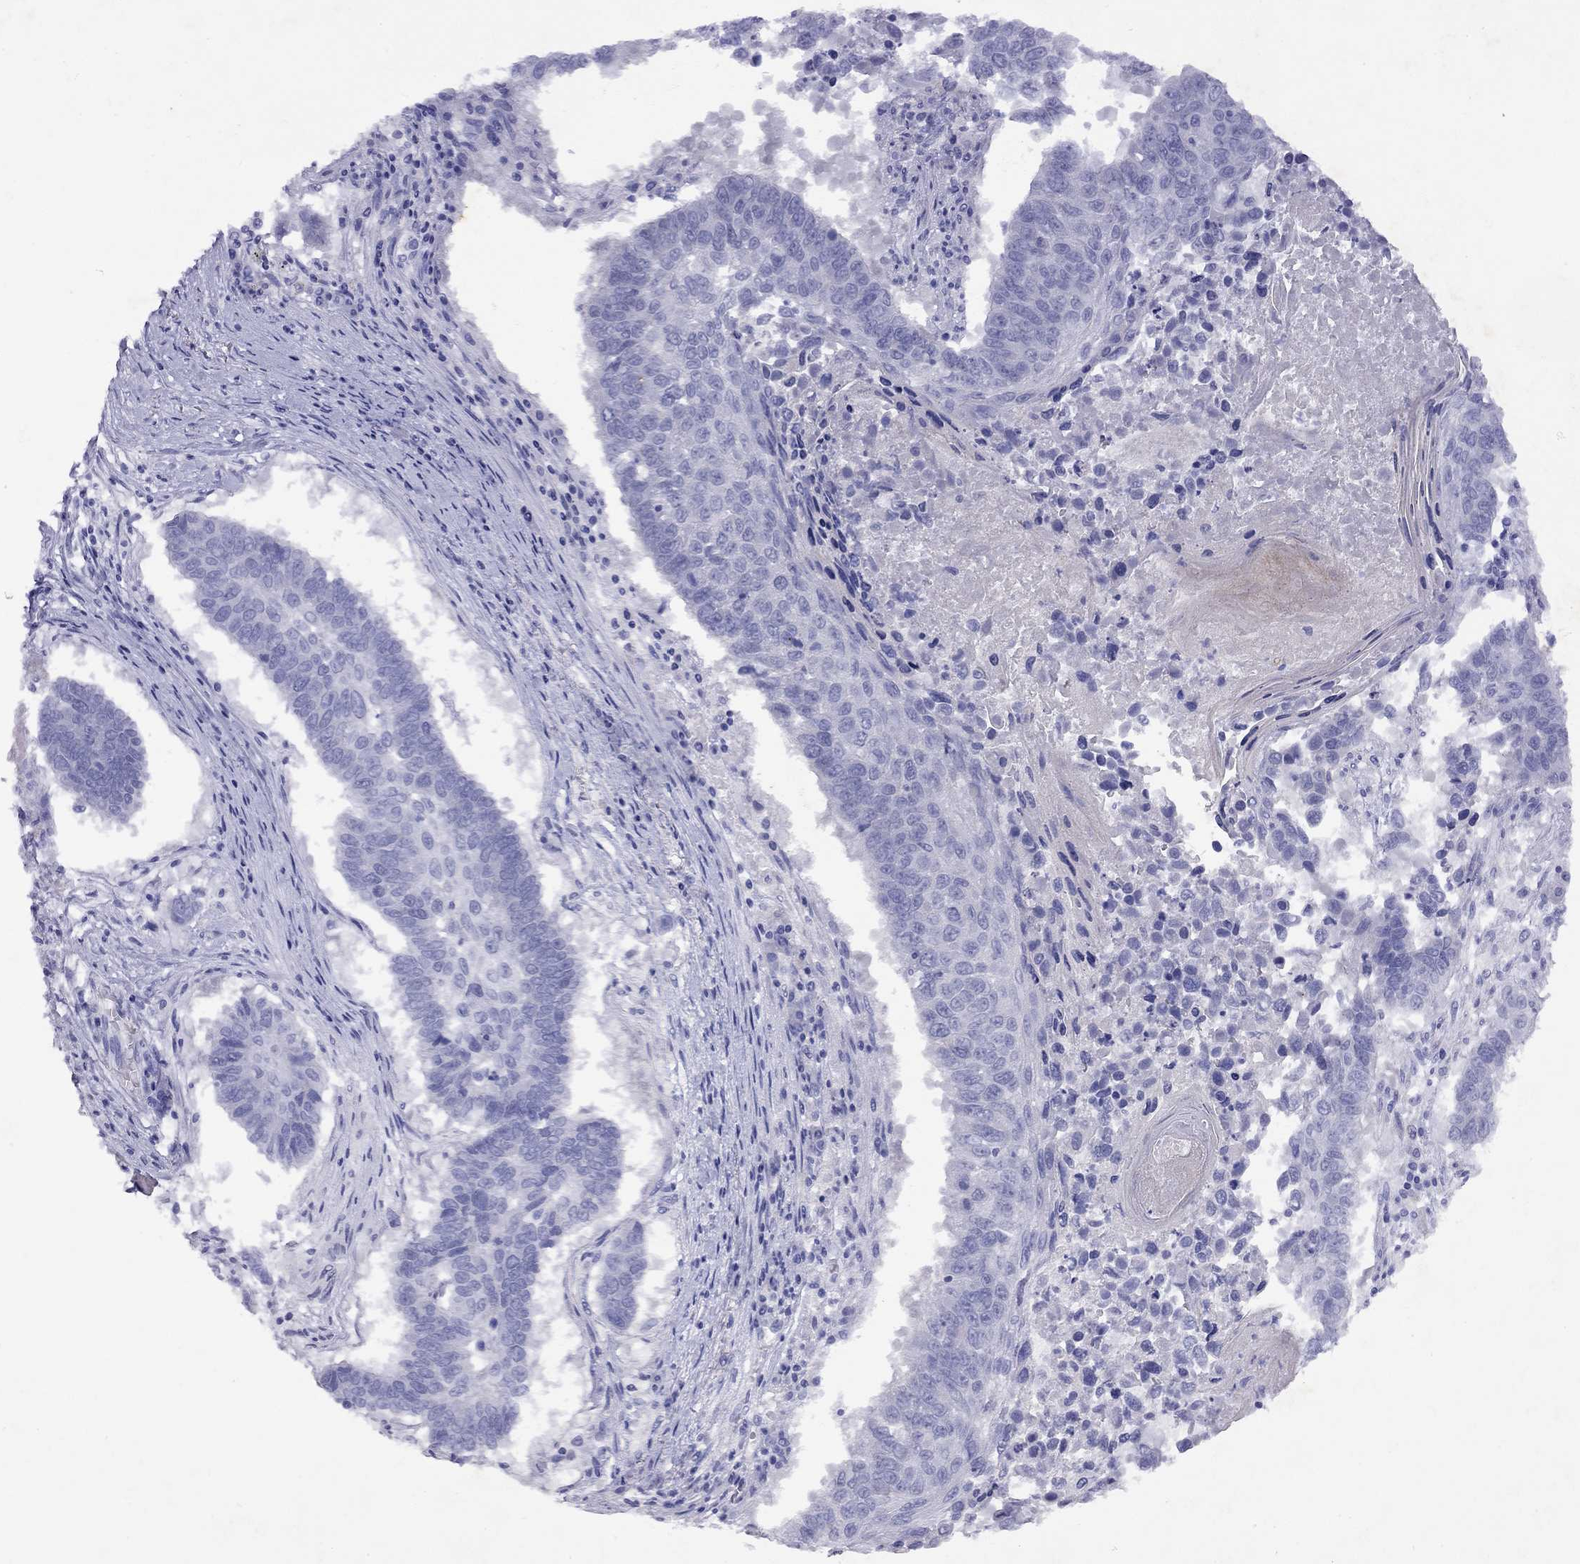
{"staining": {"intensity": "negative", "quantity": "none", "location": "none"}, "tissue": "lung cancer", "cell_type": "Tumor cells", "image_type": "cancer", "snomed": [{"axis": "morphology", "description": "Squamous cell carcinoma, NOS"}, {"axis": "topography", "description": "Lung"}], "caption": "DAB (3,3'-diaminobenzidine) immunohistochemical staining of squamous cell carcinoma (lung) displays no significant positivity in tumor cells.", "gene": "GNAT3", "patient": {"sex": "male", "age": 73}}